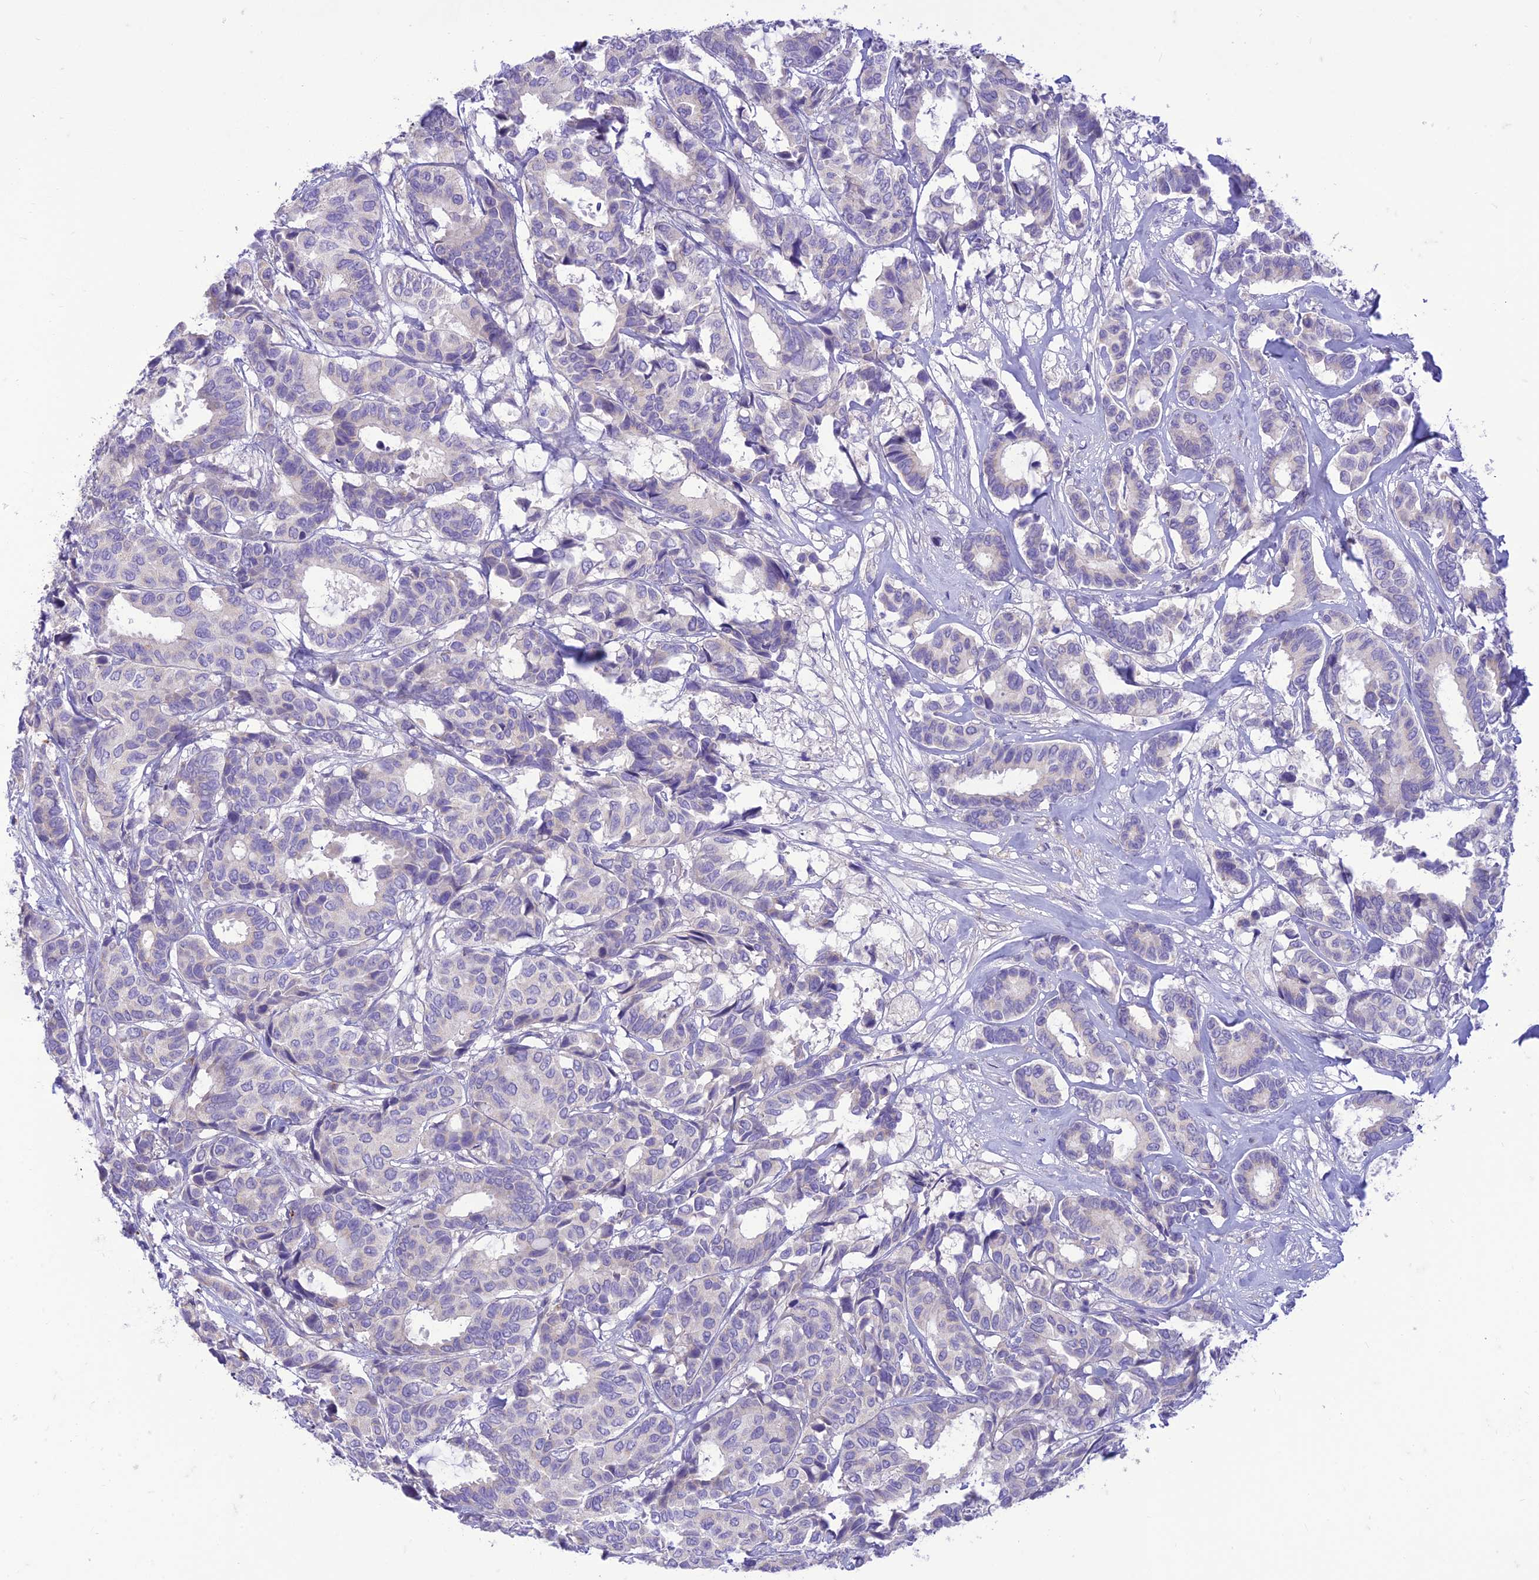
{"staining": {"intensity": "weak", "quantity": "<25%", "location": "cytoplasmic/membranous"}, "tissue": "breast cancer", "cell_type": "Tumor cells", "image_type": "cancer", "snomed": [{"axis": "morphology", "description": "Duct carcinoma"}, {"axis": "topography", "description": "Breast"}], "caption": "IHC of human breast cancer exhibits no expression in tumor cells.", "gene": "DHDH", "patient": {"sex": "female", "age": 87}}